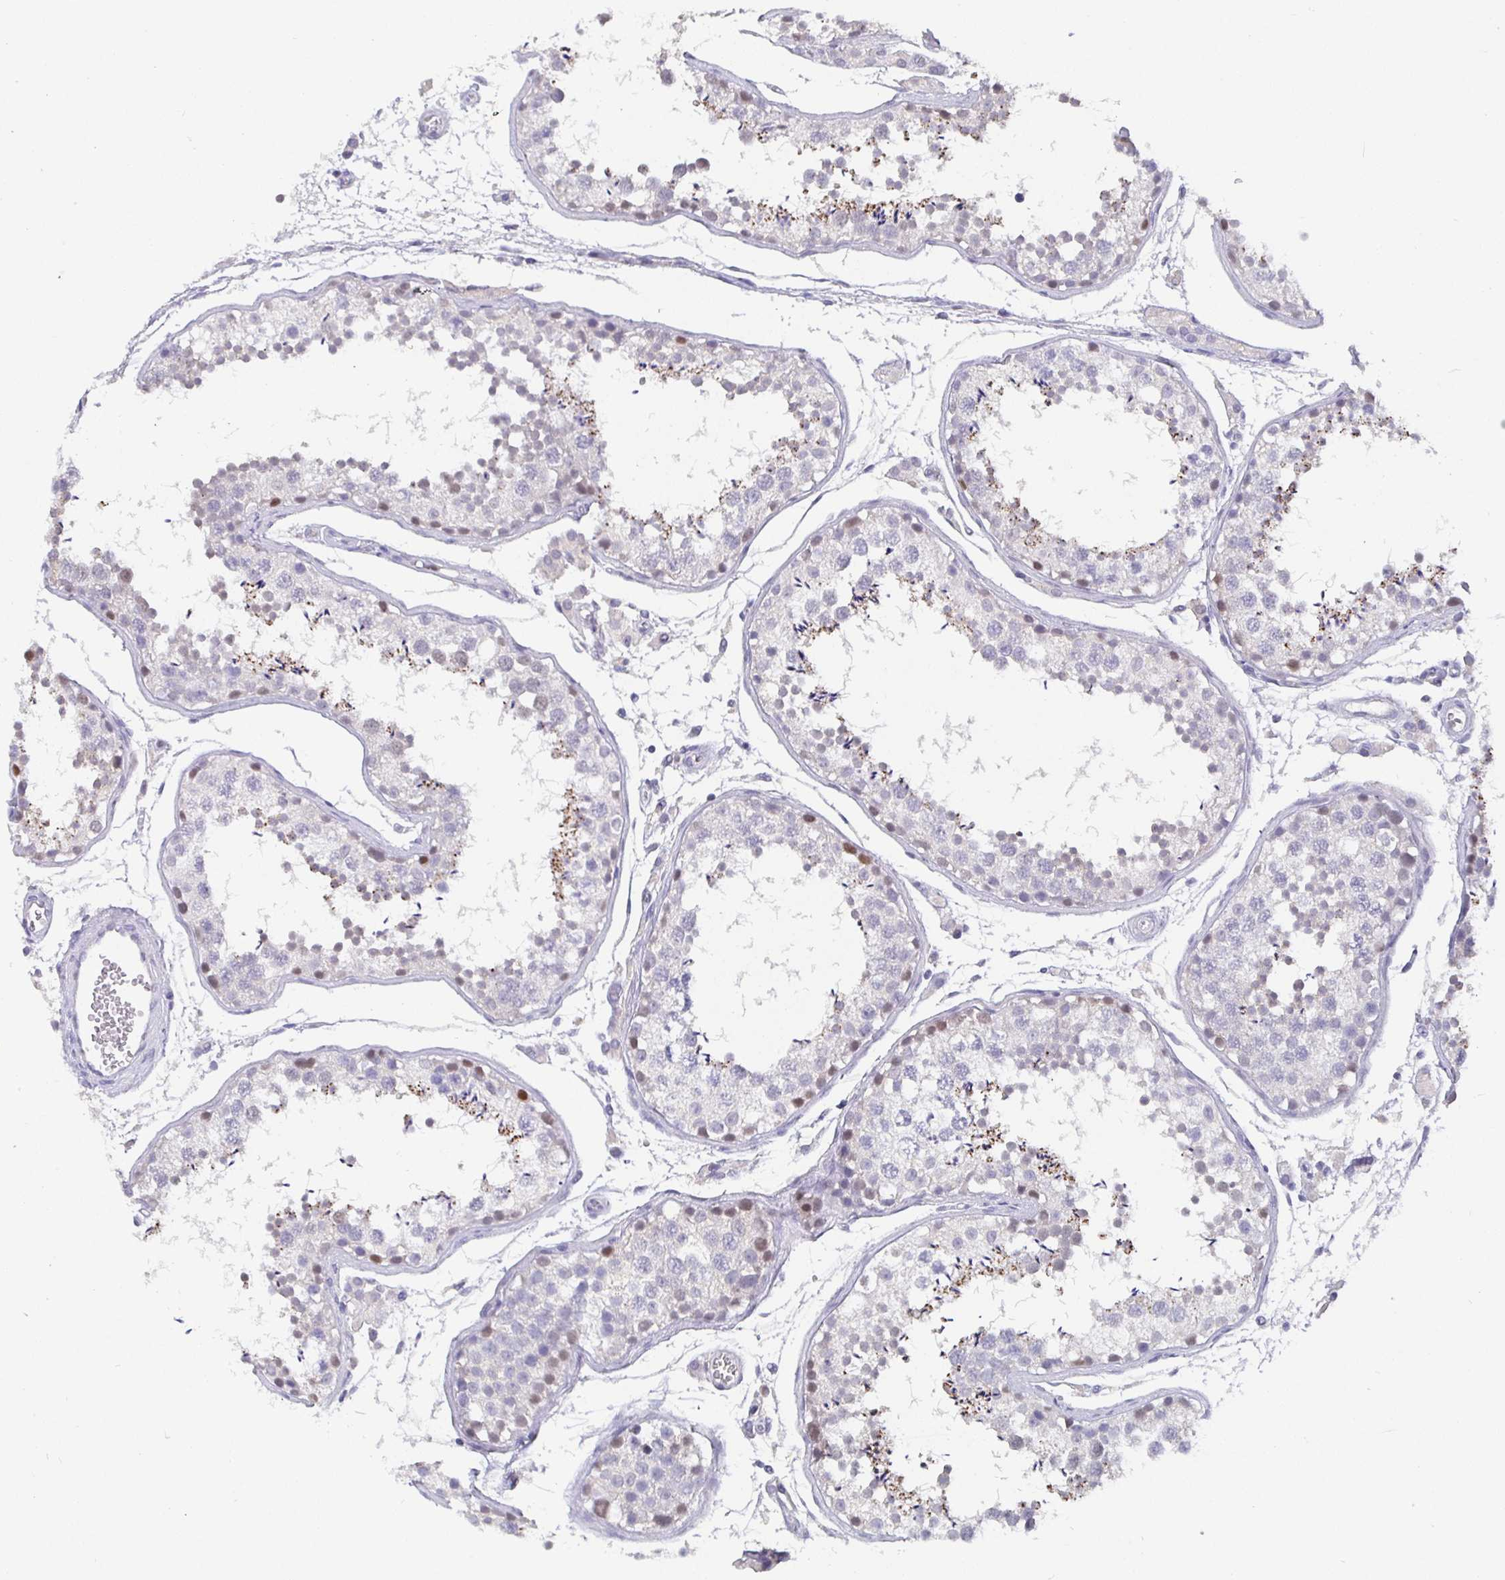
{"staining": {"intensity": "moderate", "quantity": "<25%", "location": "nuclear"}, "tissue": "testis", "cell_type": "Cells in seminiferous ducts", "image_type": "normal", "snomed": [{"axis": "morphology", "description": "Normal tissue, NOS"}, {"axis": "topography", "description": "Testis"}], "caption": "Immunohistochemistry (IHC) of unremarkable human testis displays low levels of moderate nuclear positivity in about <25% of cells in seminiferous ducts.", "gene": "SATB1", "patient": {"sex": "male", "age": 29}}